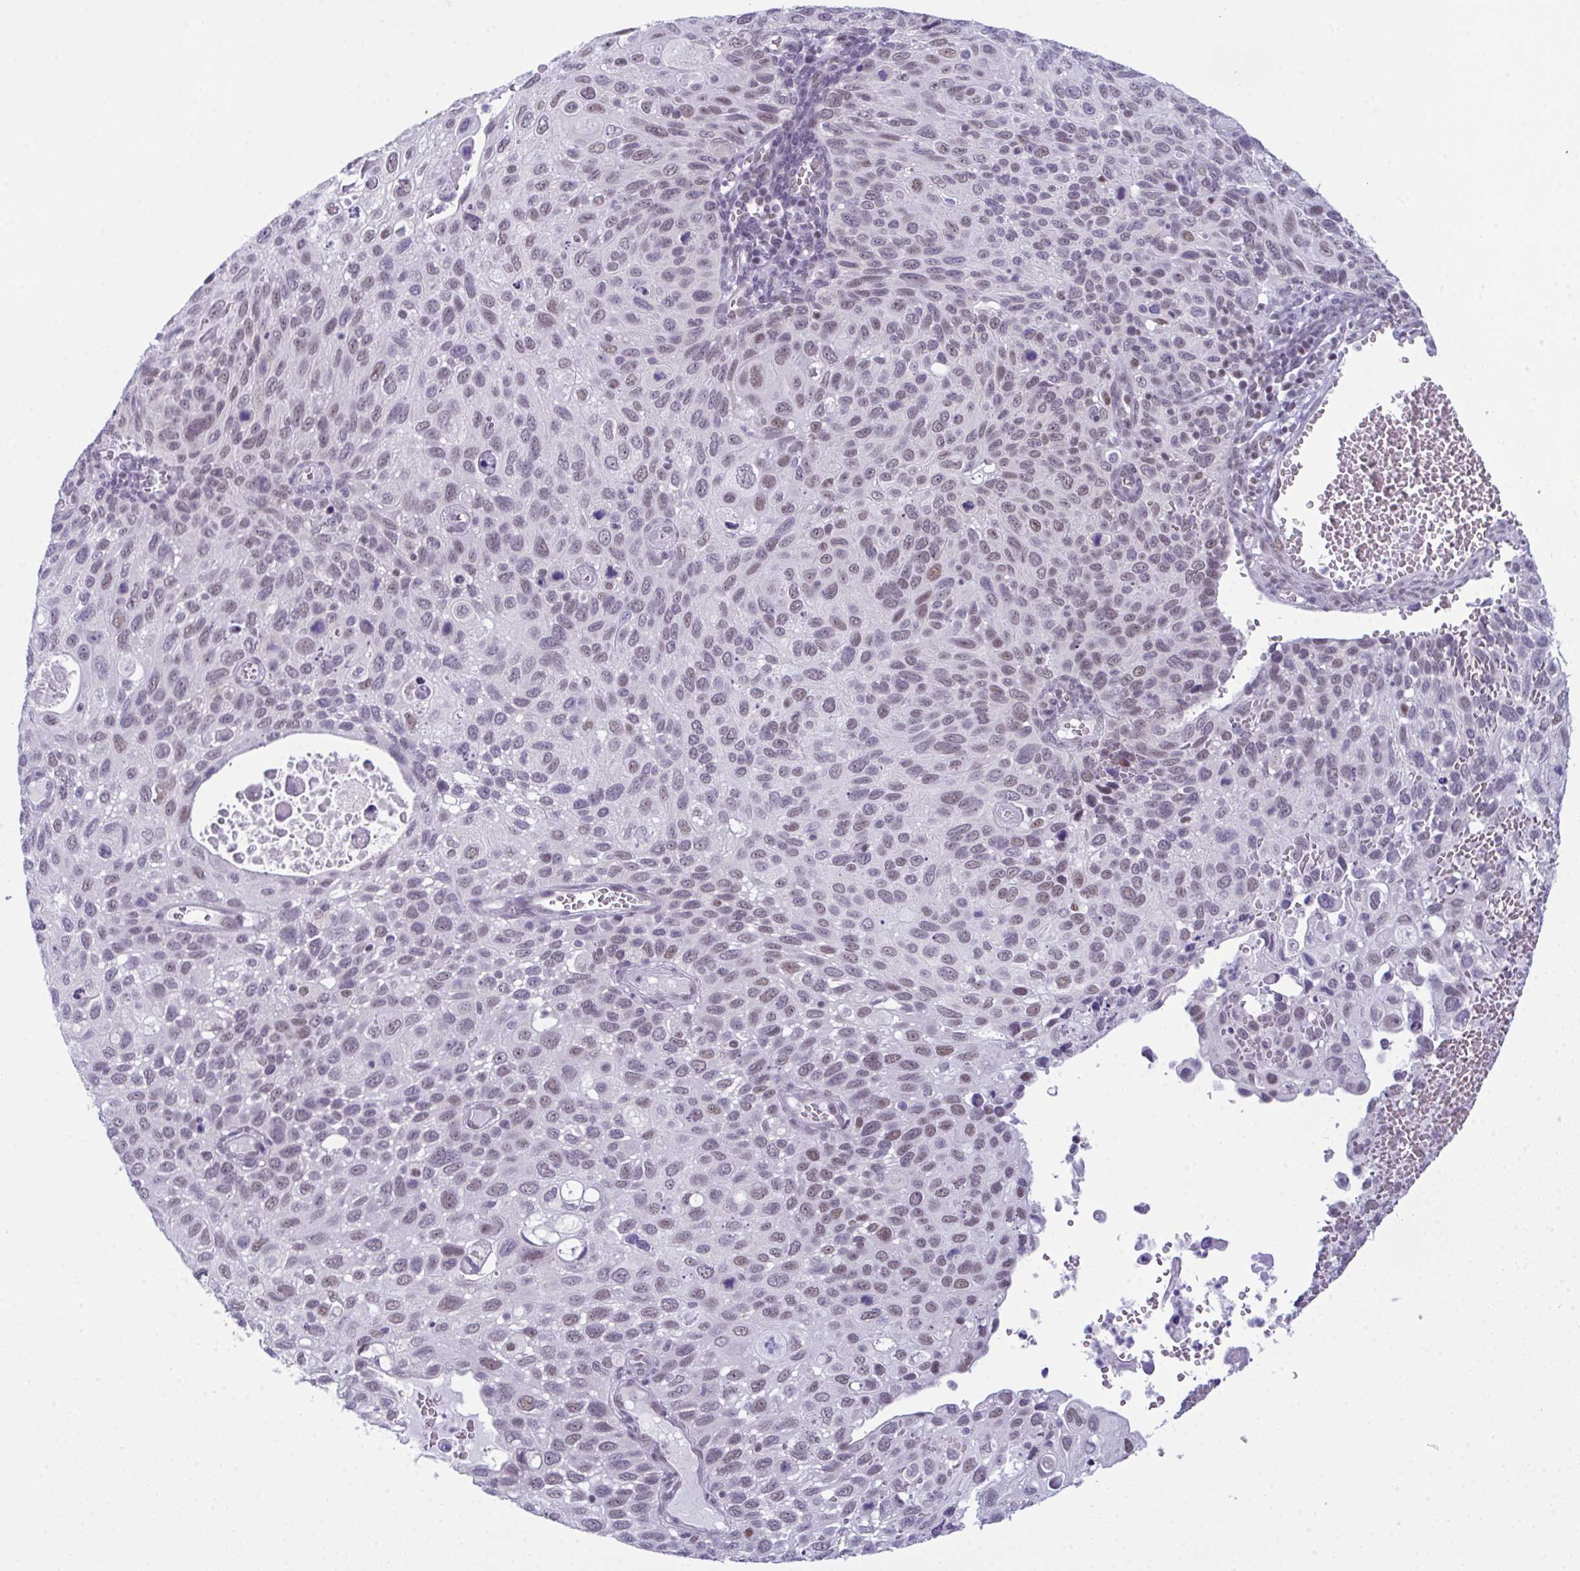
{"staining": {"intensity": "weak", "quantity": "25%-75%", "location": "nuclear"}, "tissue": "cervical cancer", "cell_type": "Tumor cells", "image_type": "cancer", "snomed": [{"axis": "morphology", "description": "Squamous cell carcinoma, NOS"}, {"axis": "topography", "description": "Cervix"}], "caption": "A photomicrograph of cervical cancer stained for a protein demonstrates weak nuclear brown staining in tumor cells.", "gene": "RBM7", "patient": {"sex": "female", "age": 70}}